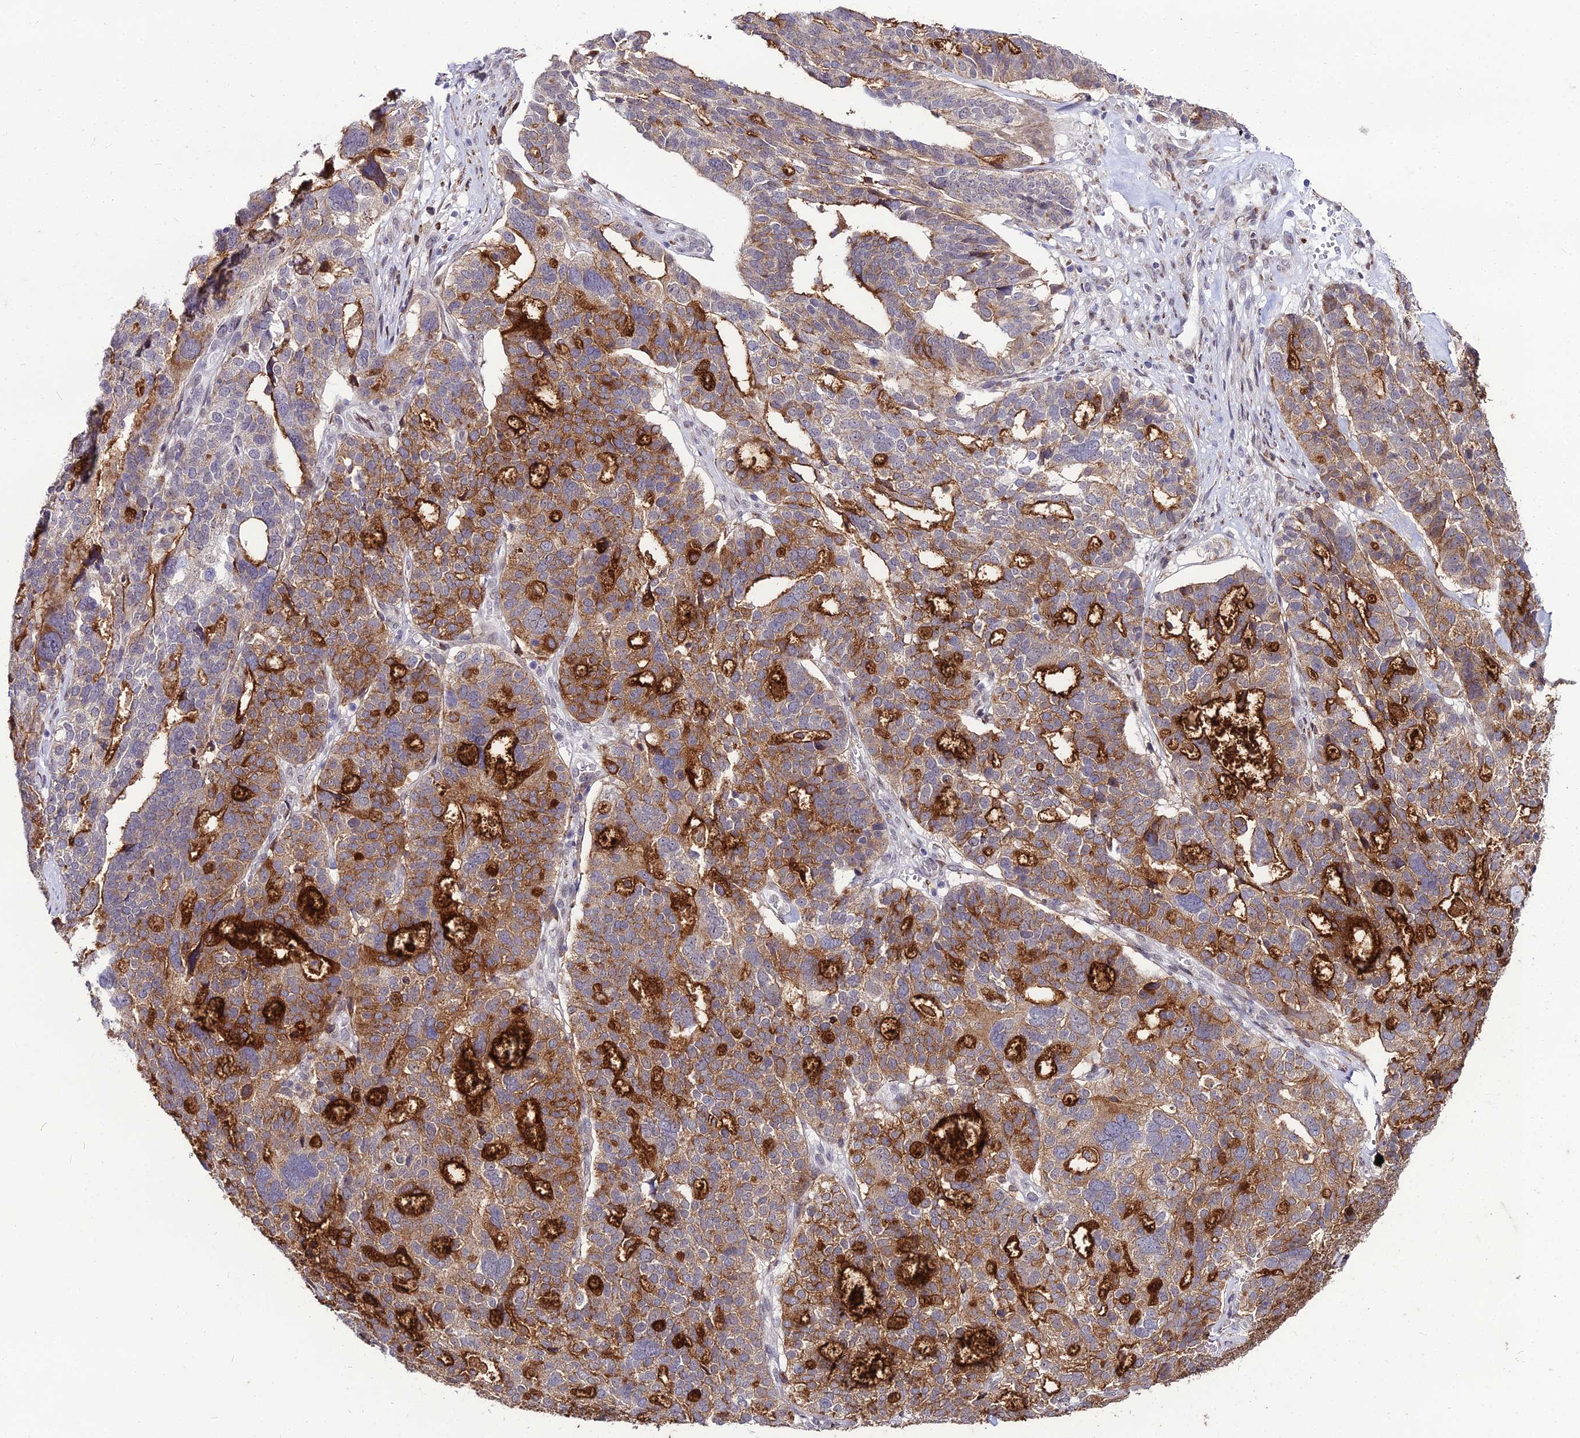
{"staining": {"intensity": "strong", "quantity": "25%-75%", "location": "cytoplasmic/membranous"}, "tissue": "ovarian cancer", "cell_type": "Tumor cells", "image_type": "cancer", "snomed": [{"axis": "morphology", "description": "Cystadenocarcinoma, serous, NOS"}, {"axis": "topography", "description": "Ovary"}], "caption": "Ovarian serous cystadenocarcinoma stained with a brown dye demonstrates strong cytoplasmic/membranous positive positivity in about 25%-75% of tumor cells.", "gene": "TROAP", "patient": {"sex": "female", "age": 59}}